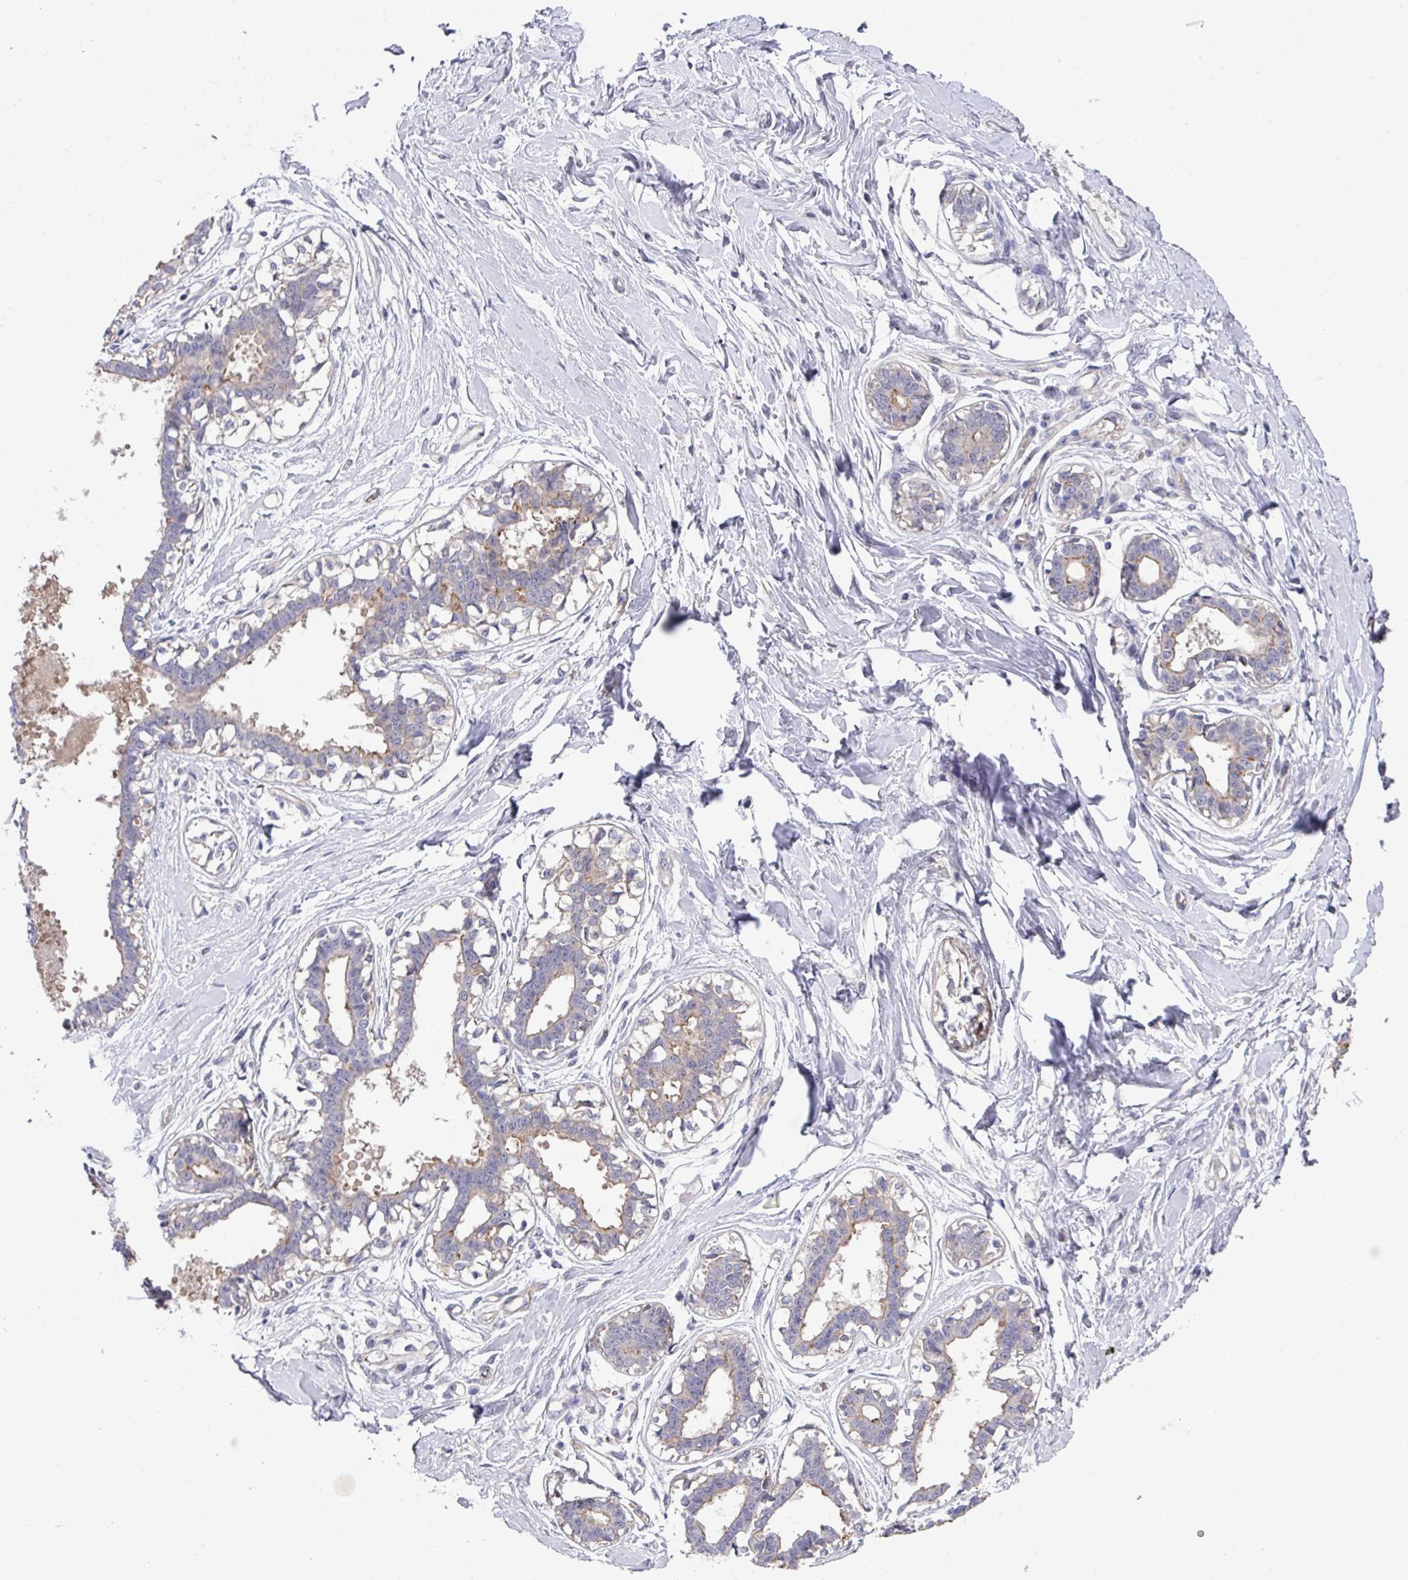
{"staining": {"intensity": "negative", "quantity": "none", "location": "none"}, "tissue": "breast", "cell_type": "Adipocytes", "image_type": "normal", "snomed": [{"axis": "morphology", "description": "Normal tissue, NOS"}, {"axis": "topography", "description": "Breast"}], "caption": "DAB (3,3'-diaminobenzidine) immunohistochemical staining of benign breast demonstrates no significant positivity in adipocytes.", "gene": "PRR5", "patient": {"sex": "female", "age": 45}}